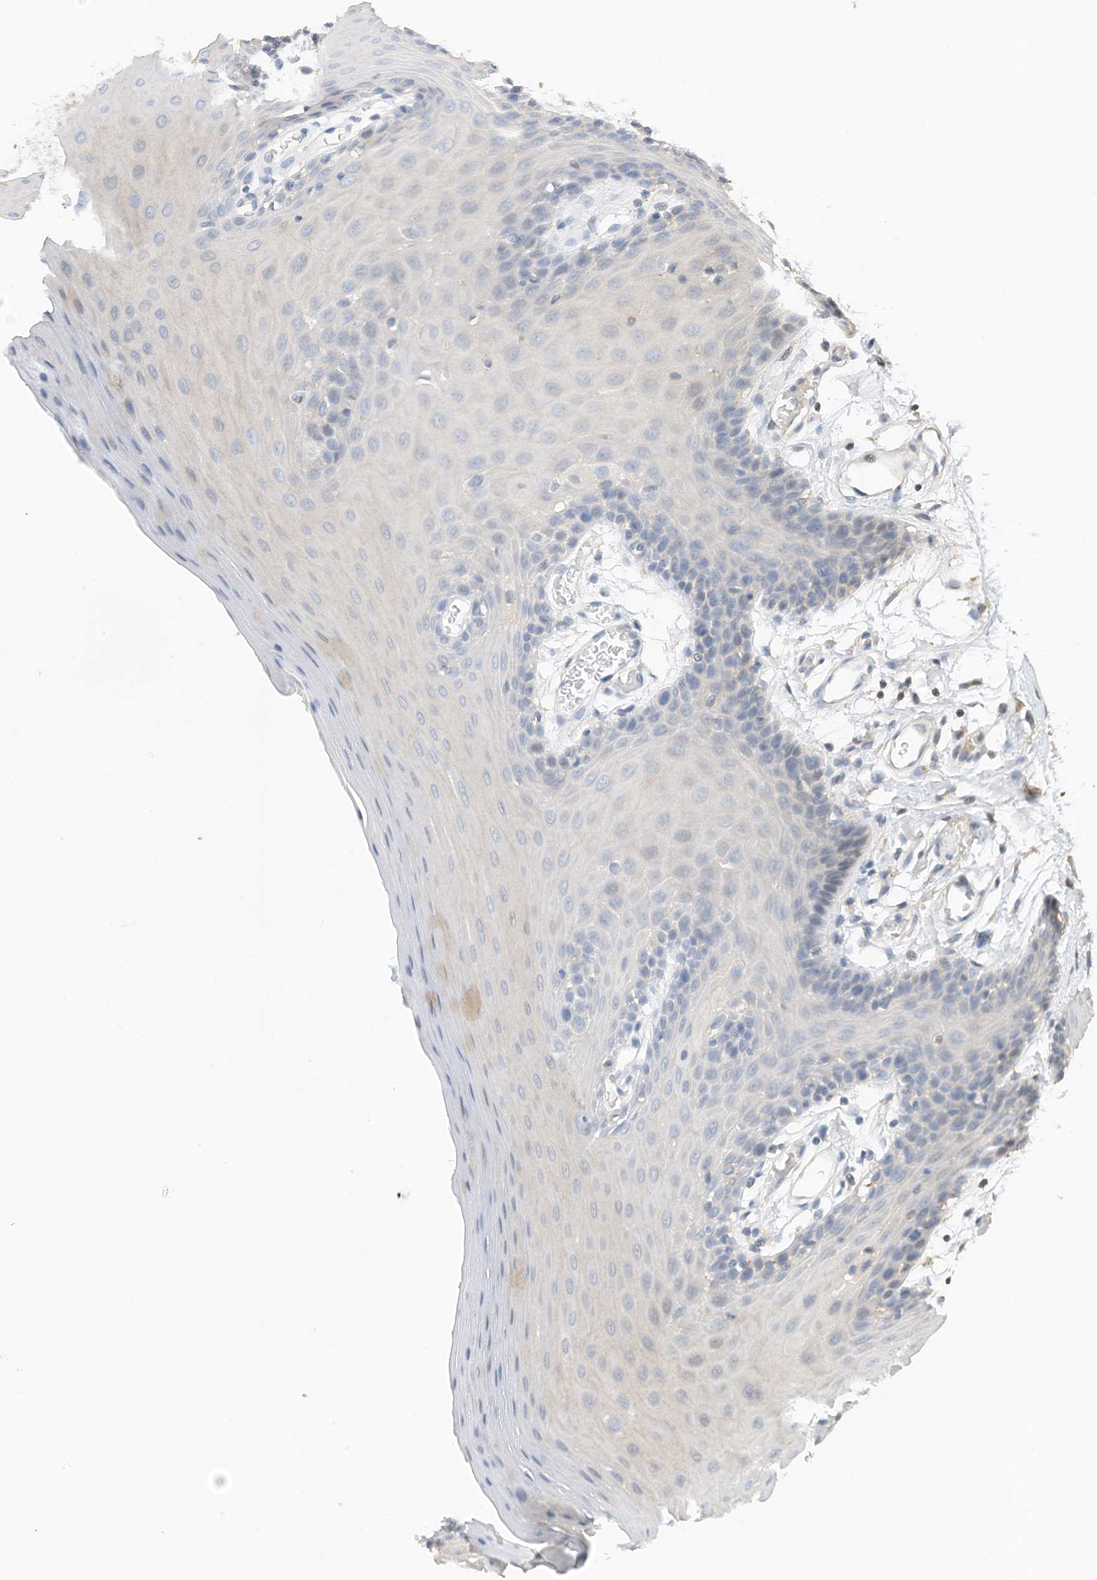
{"staining": {"intensity": "negative", "quantity": "none", "location": "none"}, "tissue": "oral mucosa", "cell_type": "Squamous epithelial cells", "image_type": "normal", "snomed": [{"axis": "morphology", "description": "Normal tissue, NOS"}, {"axis": "morphology", "description": "Squamous cell carcinoma, NOS"}, {"axis": "topography", "description": "Skeletal muscle"}, {"axis": "topography", "description": "Oral tissue"}, {"axis": "topography", "description": "Salivary gland"}, {"axis": "topography", "description": "Head-Neck"}], "caption": "Protein analysis of benign oral mucosa demonstrates no significant positivity in squamous epithelial cells.", "gene": "SLFN14", "patient": {"sex": "male", "age": 54}}